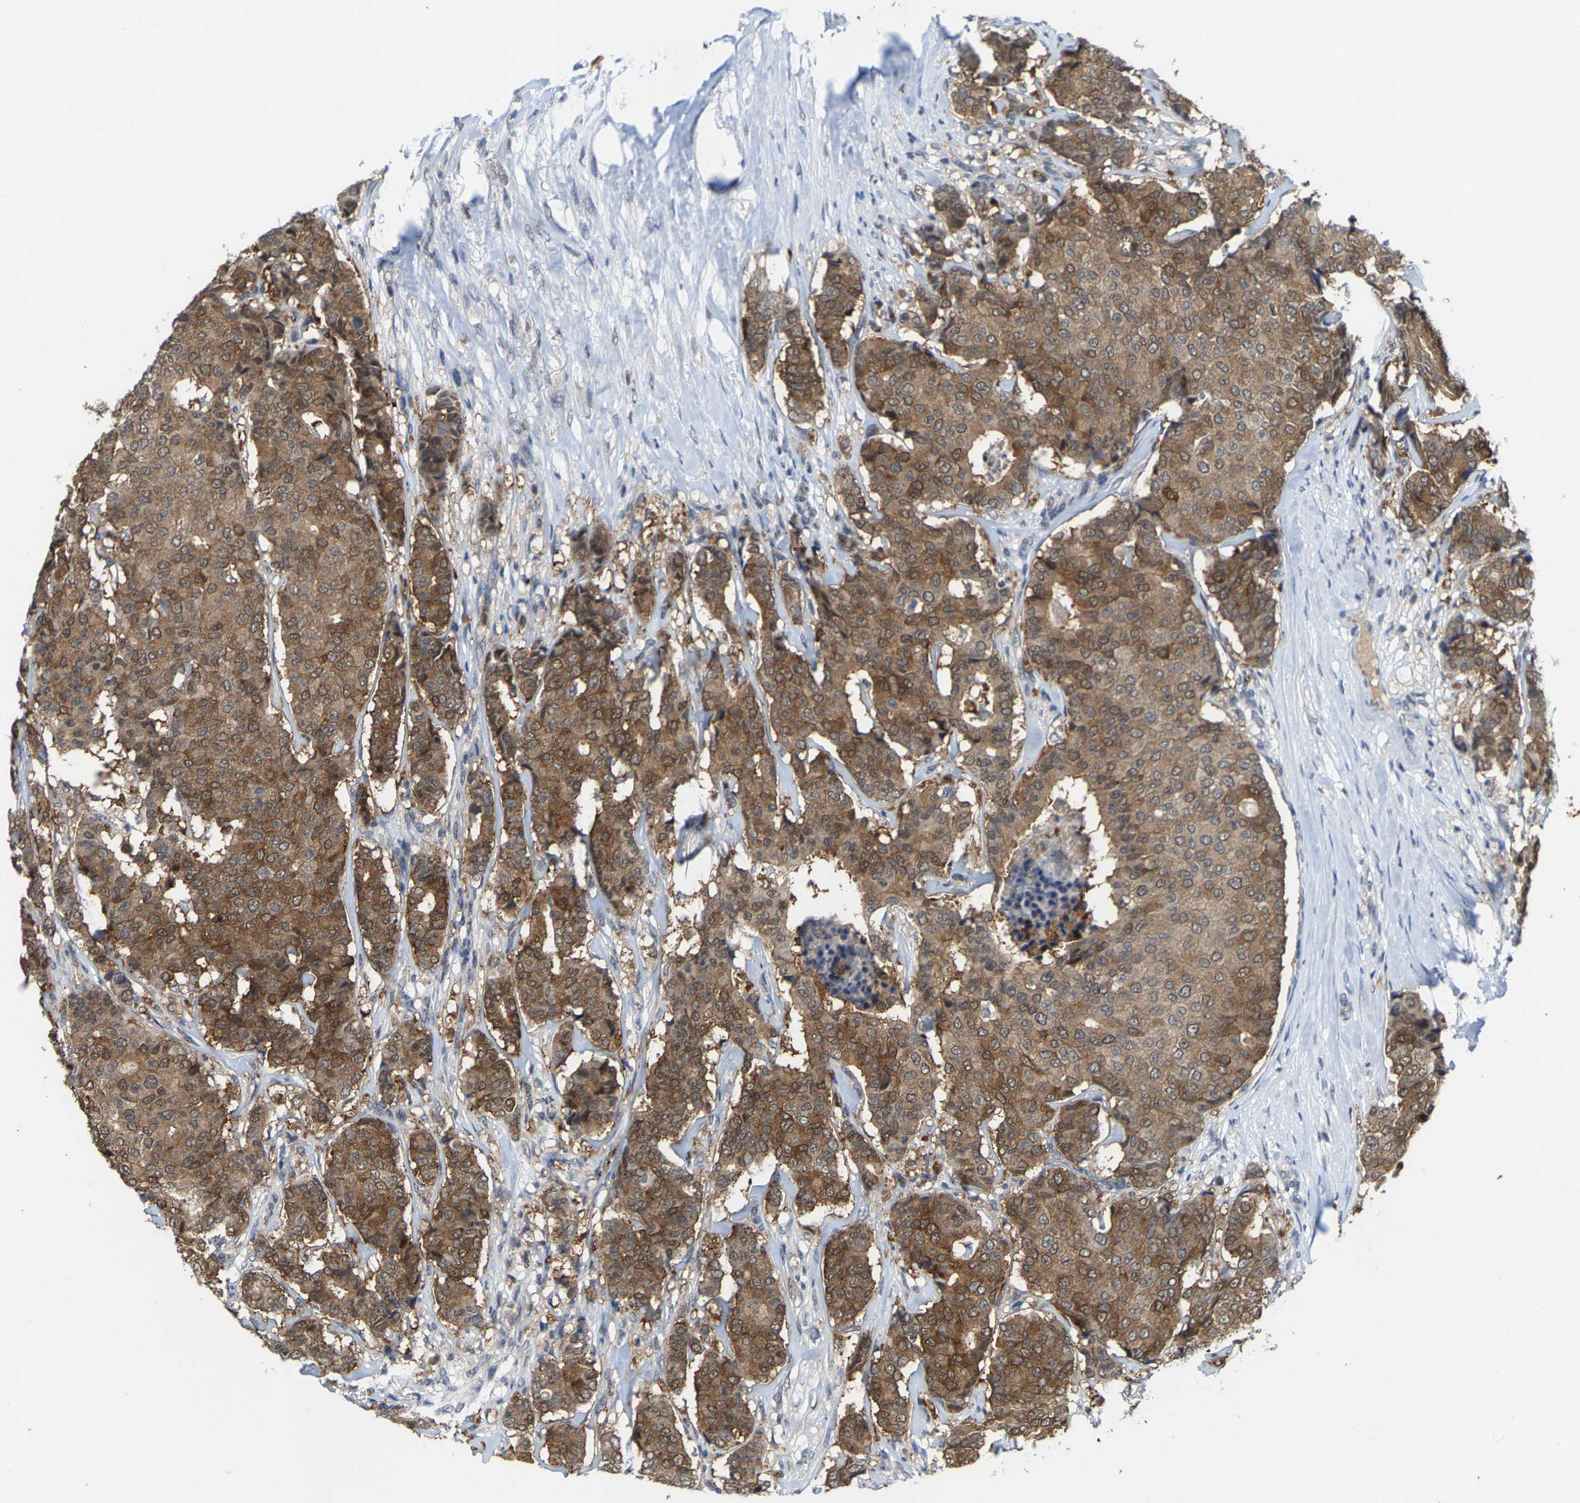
{"staining": {"intensity": "moderate", "quantity": ">75%", "location": "cytoplasmic/membranous"}, "tissue": "breast cancer", "cell_type": "Tumor cells", "image_type": "cancer", "snomed": [{"axis": "morphology", "description": "Duct carcinoma"}, {"axis": "topography", "description": "Breast"}], "caption": "Brown immunohistochemical staining in invasive ductal carcinoma (breast) demonstrates moderate cytoplasmic/membranous expression in approximately >75% of tumor cells.", "gene": "FGD3", "patient": {"sex": "female", "age": 75}}